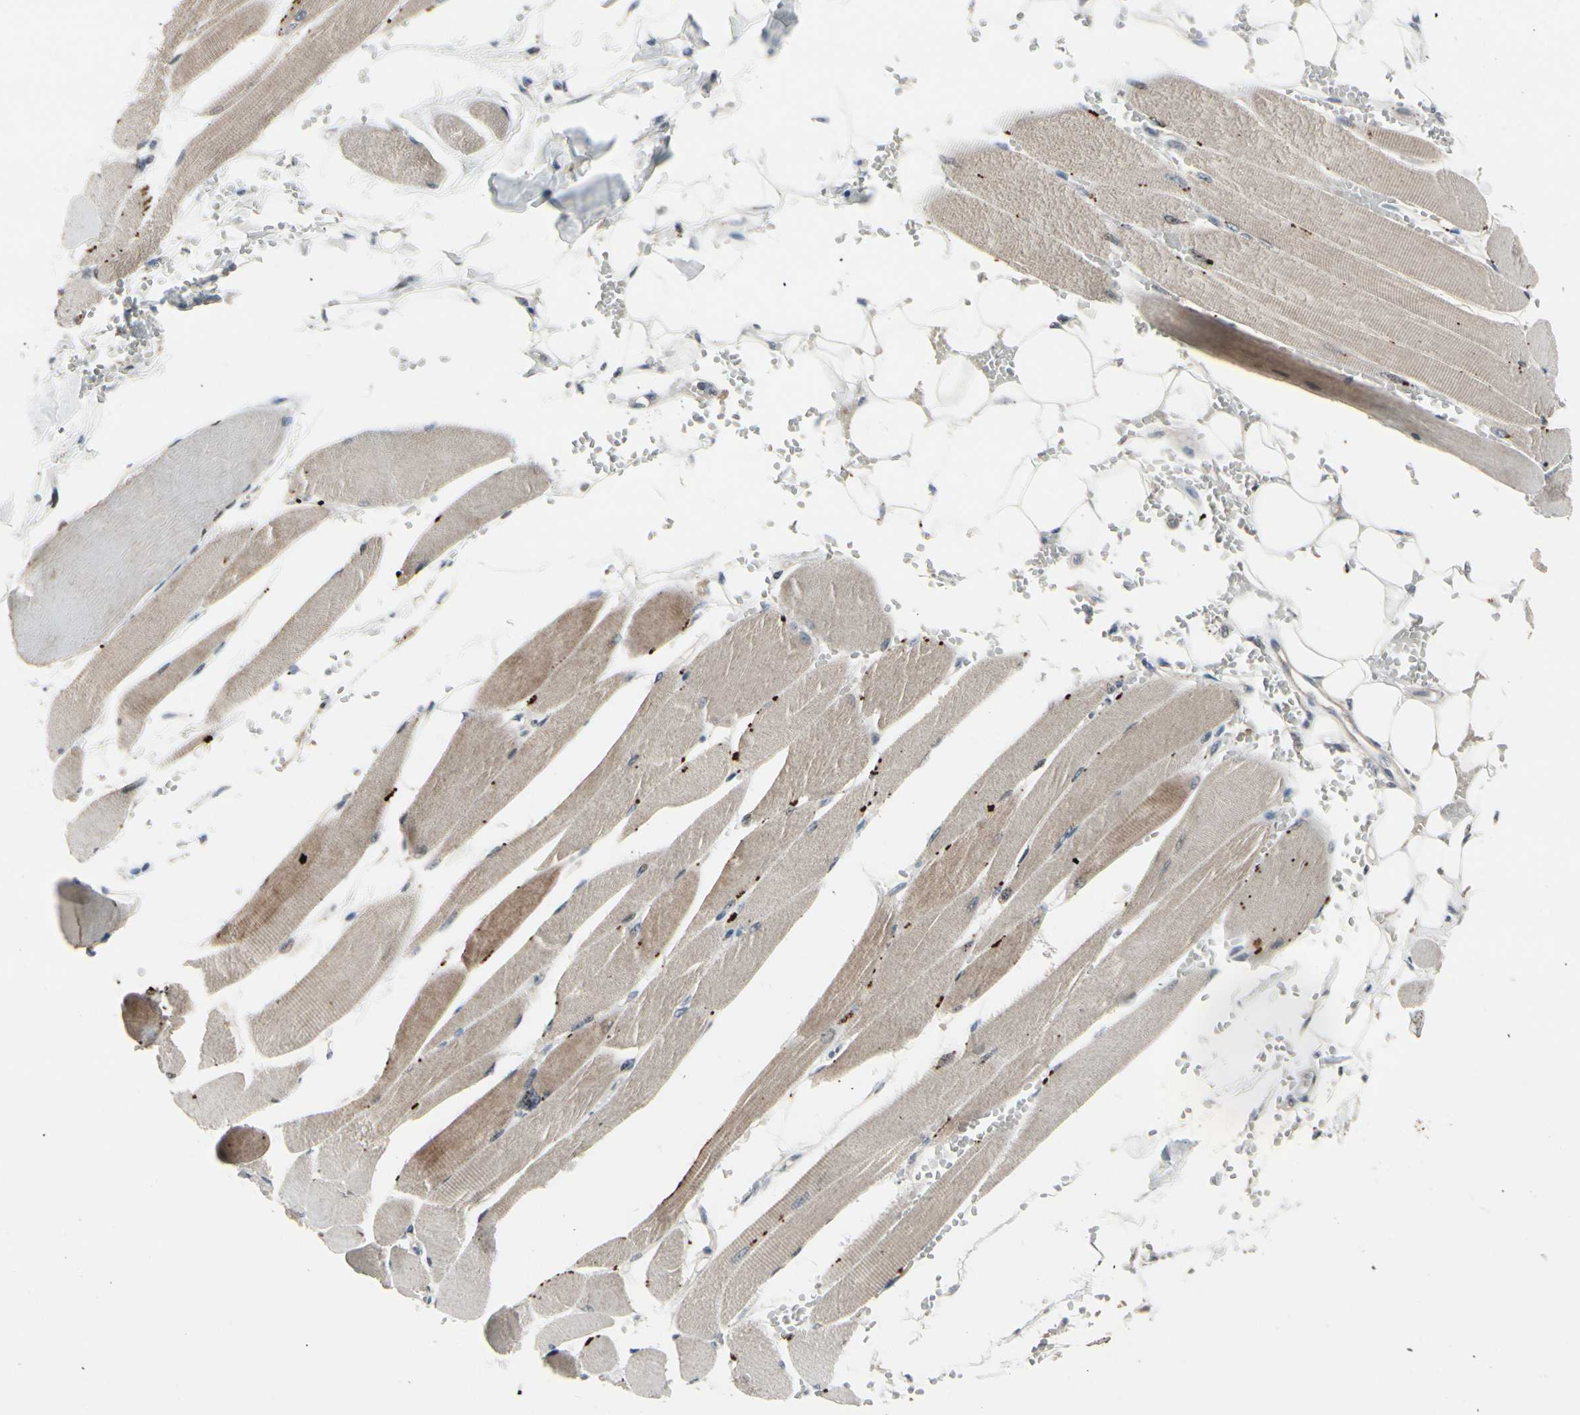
{"staining": {"intensity": "moderate", "quantity": ">75%", "location": "cytoplasmic/membranous"}, "tissue": "skeletal muscle", "cell_type": "Myocytes", "image_type": "normal", "snomed": [{"axis": "morphology", "description": "Normal tissue, NOS"}, {"axis": "topography", "description": "Skeletal muscle"}, {"axis": "topography", "description": "Oral tissue"}, {"axis": "topography", "description": "Peripheral nerve tissue"}], "caption": "This photomicrograph displays normal skeletal muscle stained with immunohistochemistry (IHC) to label a protein in brown. The cytoplasmic/membranous of myocytes show moderate positivity for the protein. Nuclei are counter-stained blue.", "gene": "SNX29", "patient": {"sex": "female", "age": 84}}